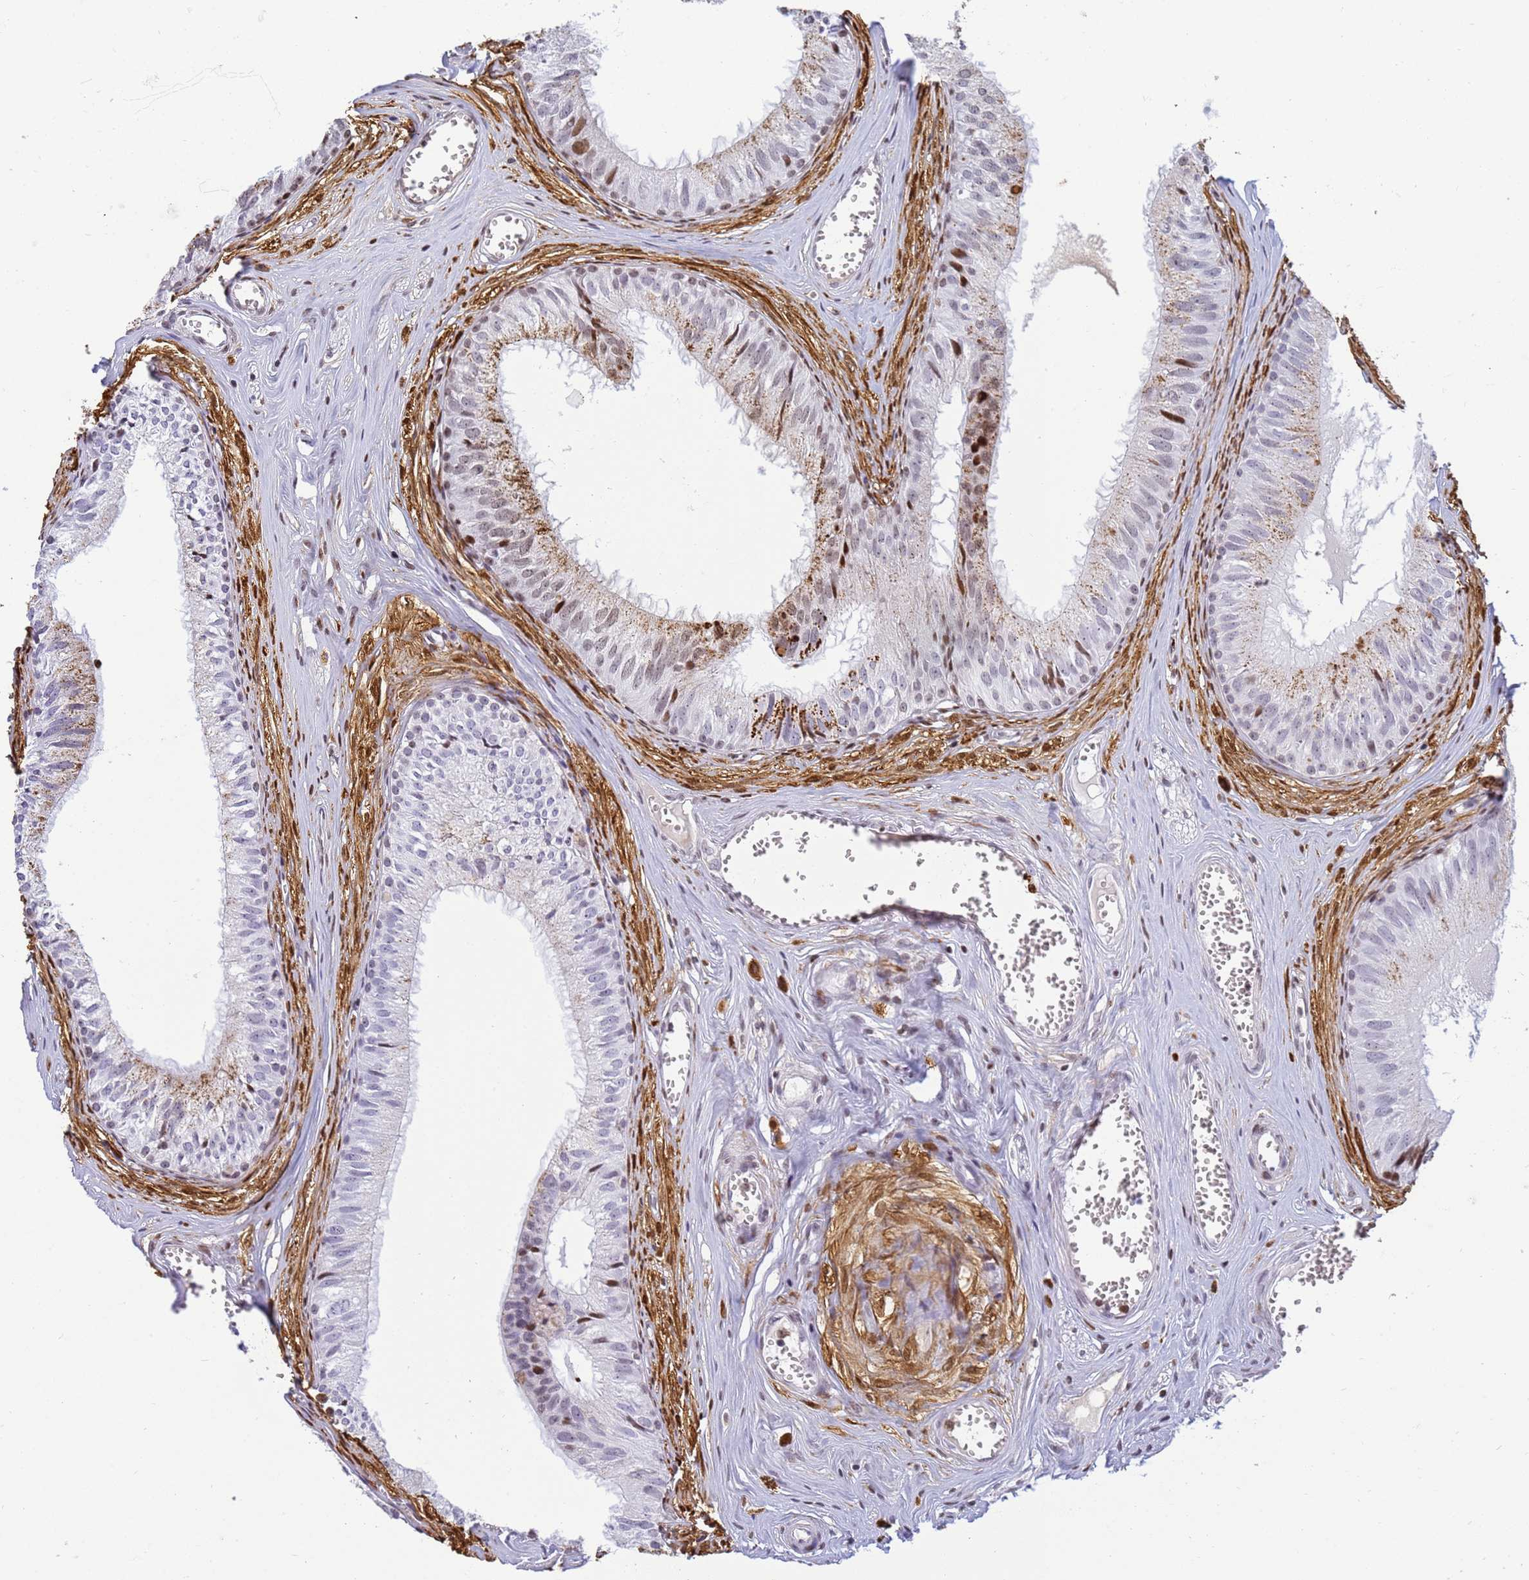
{"staining": {"intensity": "moderate", "quantity": "<25%", "location": "nuclear"}, "tissue": "epididymis", "cell_type": "Glandular cells", "image_type": "normal", "snomed": [{"axis": "morphology", "description": "Normal tissue, NOS"}, {"axis": "topography", "description": "Epididymis"}], "caption": "Epididymis stained with a brown dye reveals moderate nuclear positive positivity in about <25% of glandular cells.", "gene": "SNX20", "patient": {"sex": "male", "age": 36}}